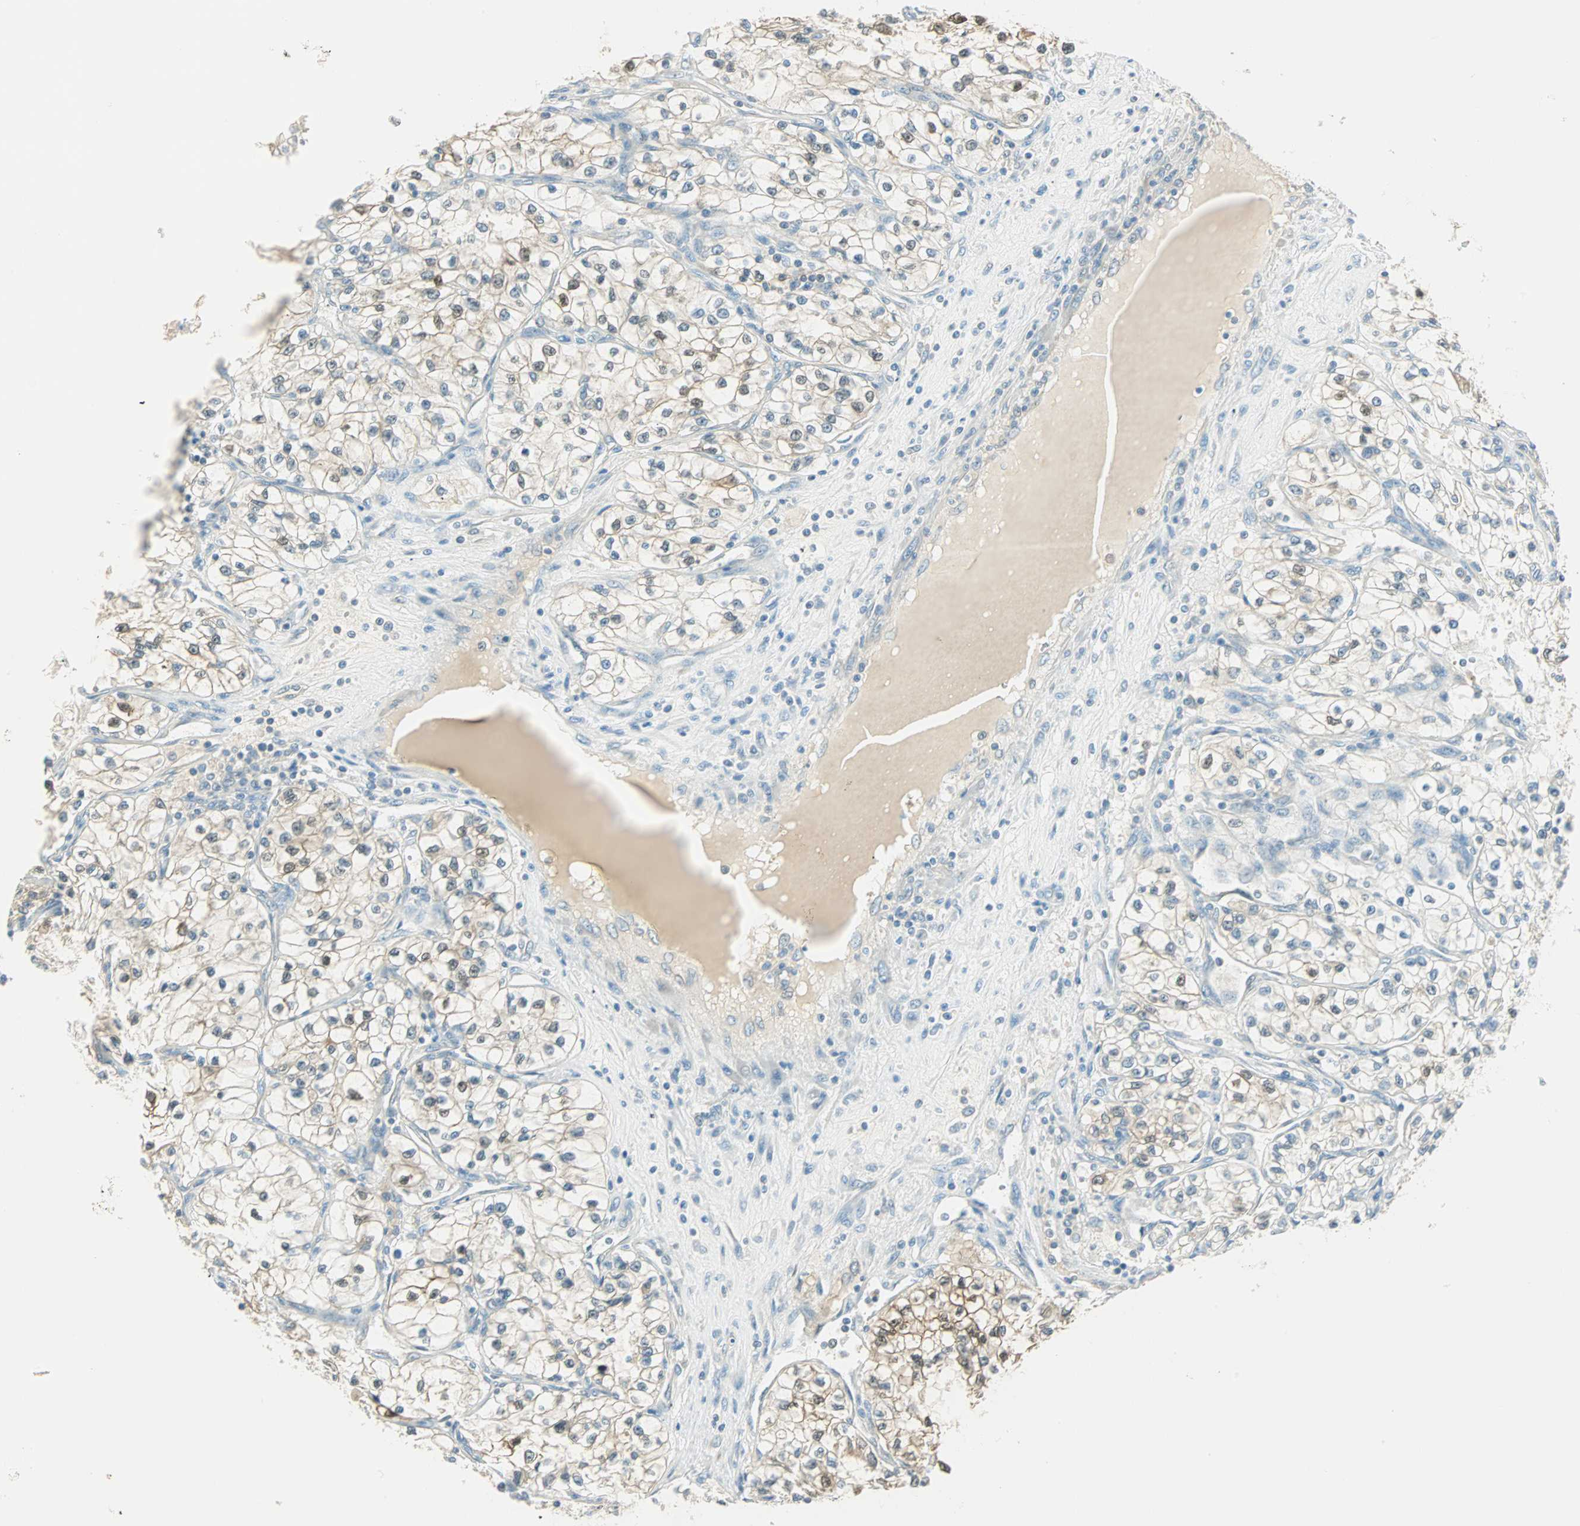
{"staining": {"intensity": "strong", "quantity": "25%-75%", "location": "cytoplasmic/membranous,nuclear"}, "tissue": "renal cancer", "cell_type": "Tumor cells", "image_type": "cancer", "snomed": [{"axis": "morphology", "description": "Adenocarcinoma, NOS"}, {"axis": "topography", "description": "Kidney"}], "caption": "This micrograph shows IHC staining of human renal adenocarcinoma, with high strong cytoplasmic/membranous and nuclear expression in about 25%-75% of tumor cells.", "gene": "S100A1", "patient": {"sex": "female", "age": 57}}